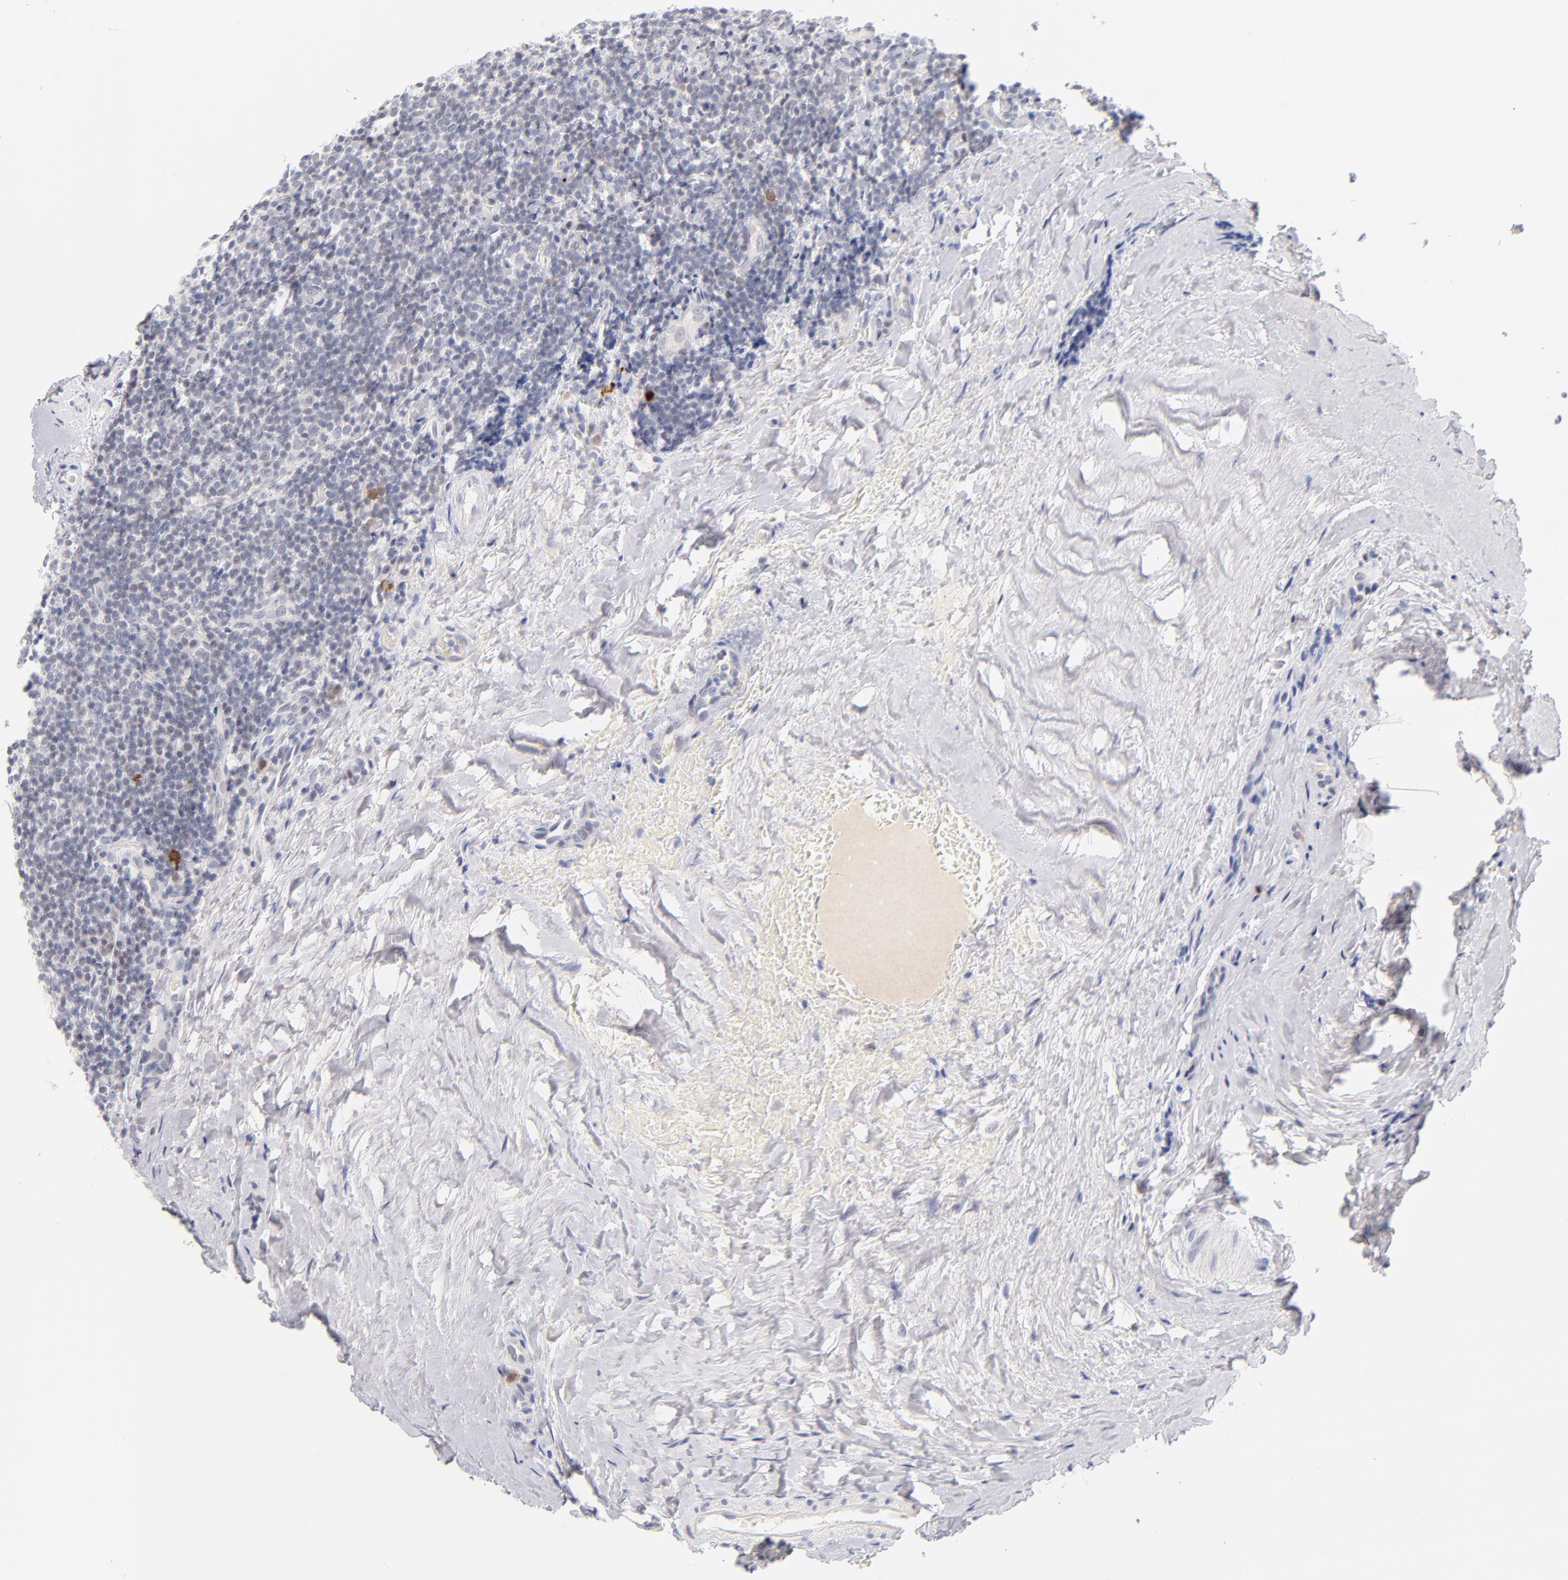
{"staining": {"intensity": "moderate", "quantity": "<25%", "location": "nuclear"}, "tissue": "tonsil", "cell_type": "Germinal center cells", "image_type": "normal", "snomed": [{"axis": "morphology", "description": "Normal tissue, NOS"}, {"axis": "topography", "description": "Tonsil"}], "caption": "Brown immunohistochemical staining in unremarkable tonsil reveals moderate nuclear positivity in about <25% of germinal center cells. The protein of interest is shown in brown color, while the nuclei are stained blue.", "gene": "PARP1", "patient": {"sex": "male", "age": 31}}